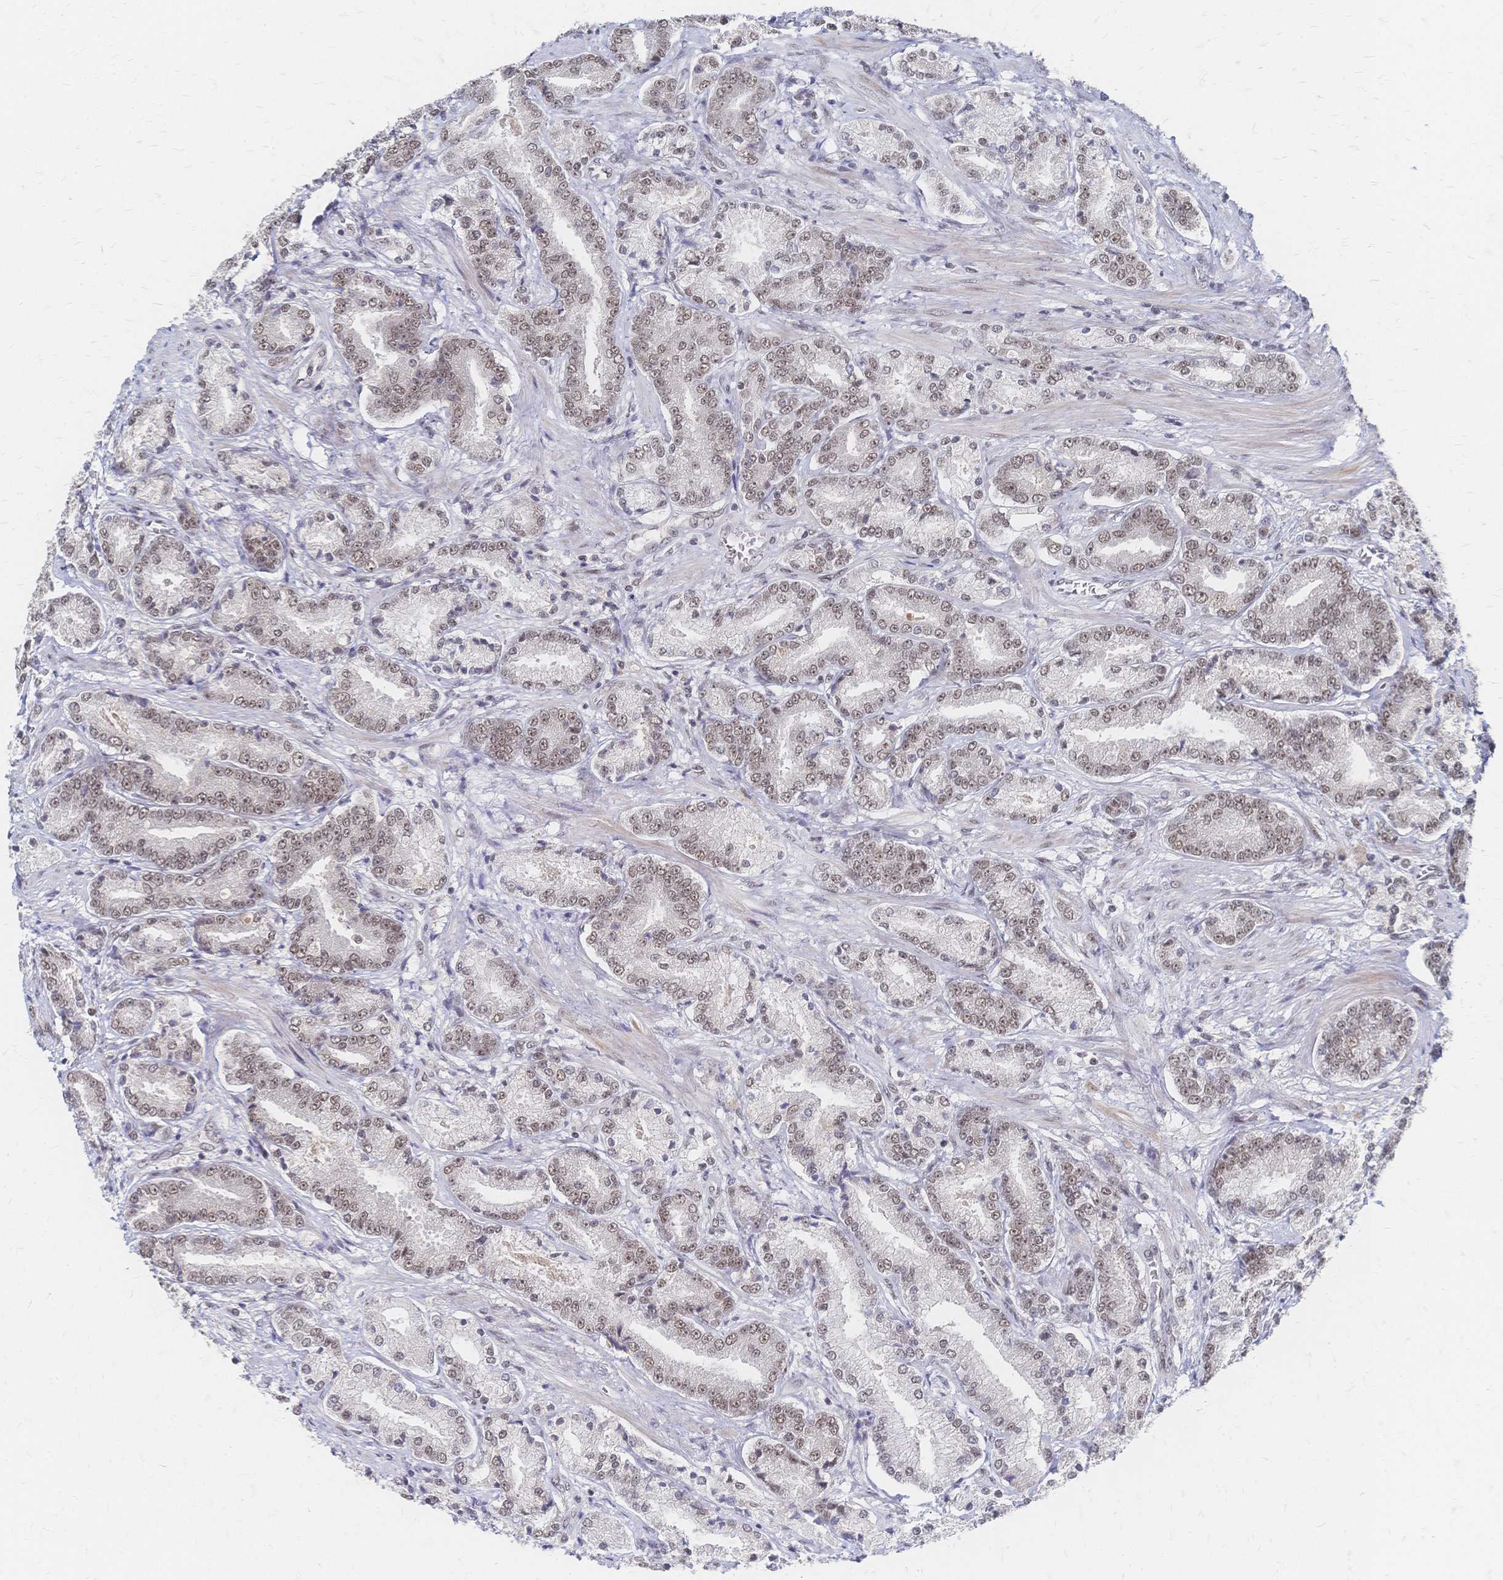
{"staining": {"intensity": "moderate", "quantity": ">75%", "location": "nuclear"}, "tissue": "prostate cancer", "cell_type": "Tumor cells", "image_type": "cancer", "snomed": [{"axis": "morphology", "description": "Adenocarcinoma, High grade"}, {"axis": "topography", "description": "Prostate and seminal vesicle, NOS"}], "caption": "A micrograph of high-grade adenocarcinoma (prostate) stained for a protein demonstrates moderate nuclear brown staining in tumor cells.", "gene": "NELFA", "patient": {"sex": "male", "age": 61}}